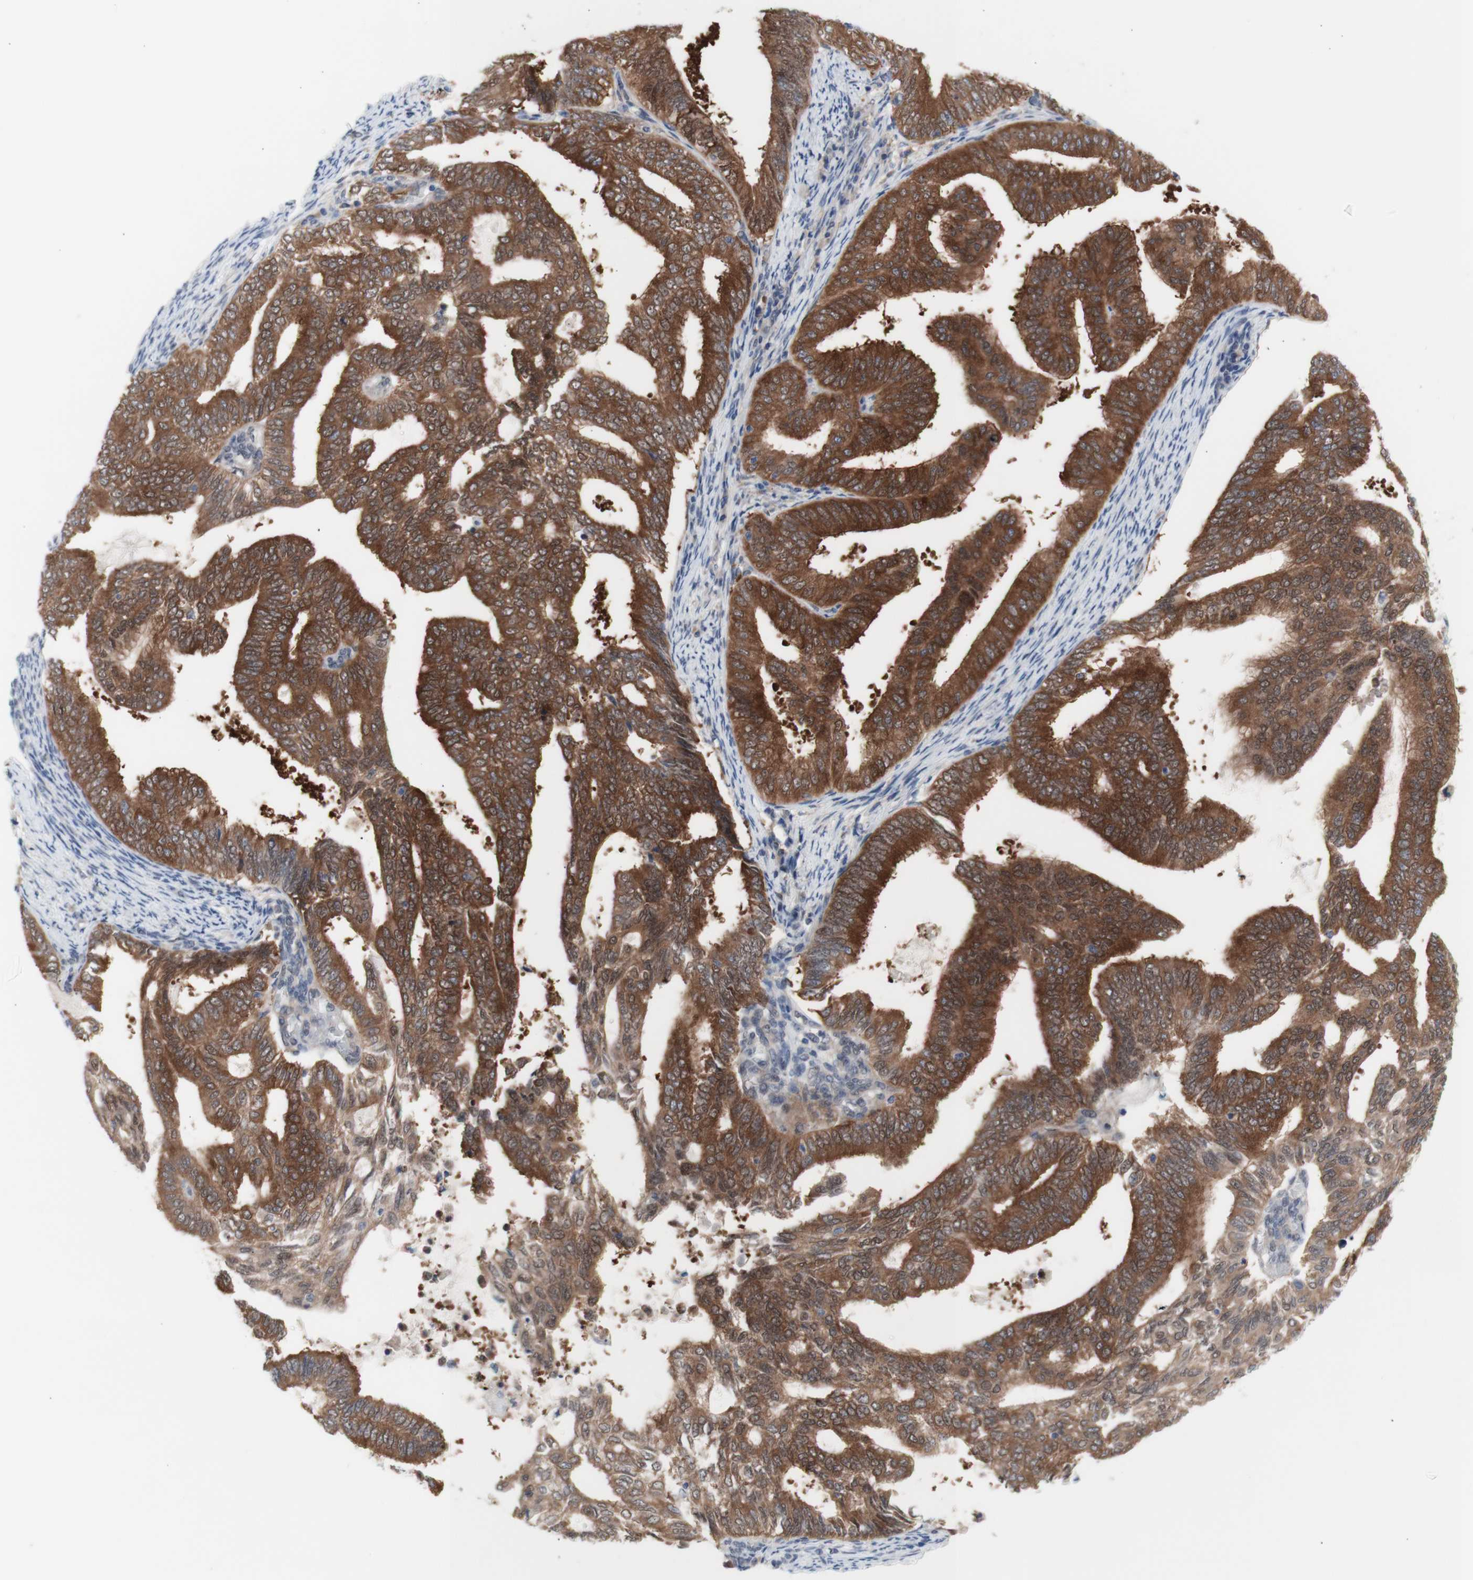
{"staining": {"intensity": "strong", "quantity": ">75%", "location": "cytoplasmic/membranous"}, "tissue": "endometrial cancer", "cell_type": "Tumor cells", "image_type": "cancer", "snomed": [{"axis": "morphology", "description": "Adenocarcinoma, NOS"}, {"axis": "topography", "description": "Endometrium"}], "caption": "IHC of human endometrial cancer displays high levels of strong cytoplasmic/membranous expression in about >75% of tumor cells.", "gene": "PRMT5", "patient": {"sex": "female", "age": 58}}